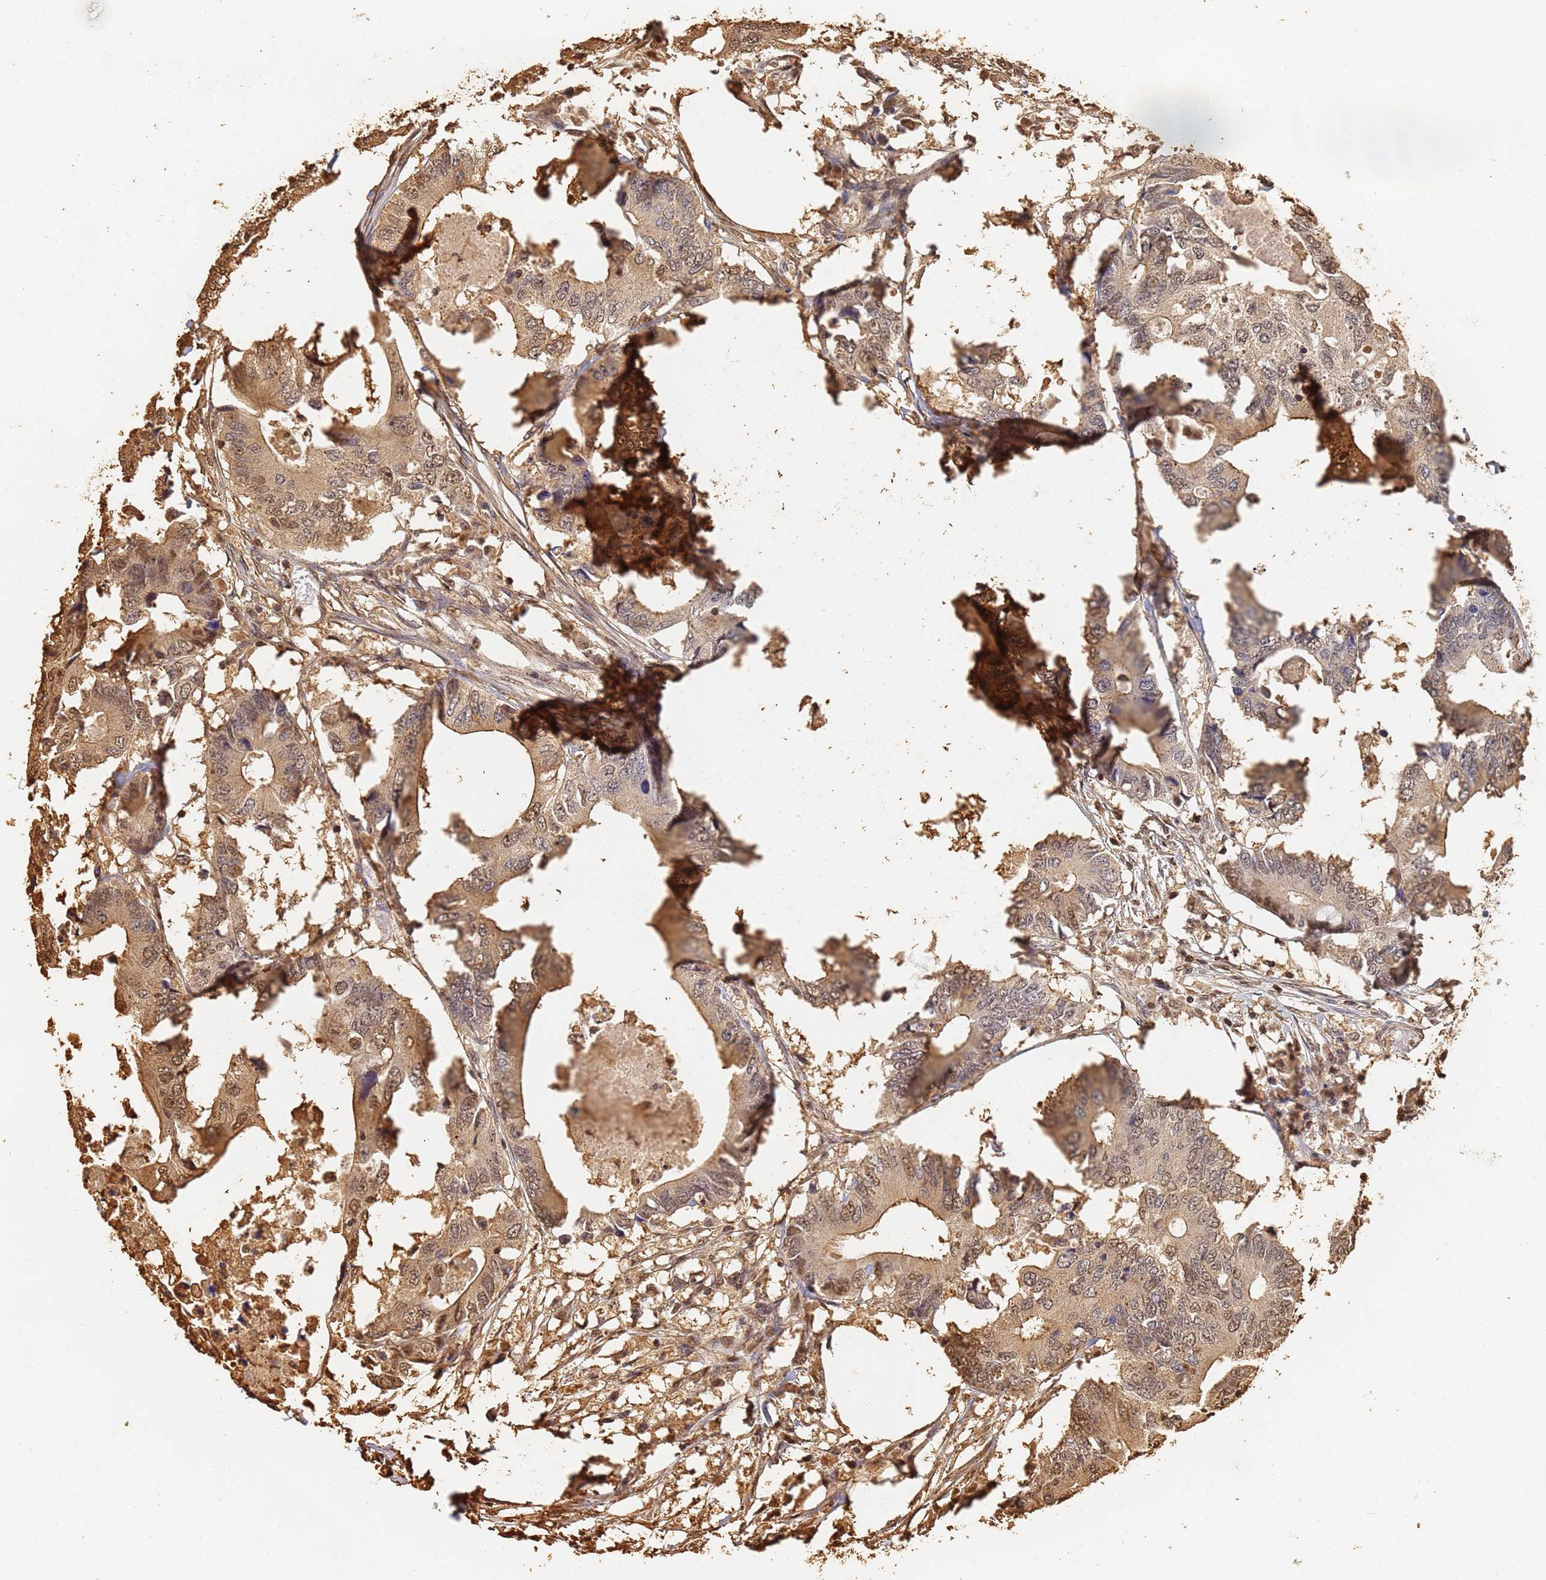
{"staining": {"intensity": "moderate", "quantity": ">75%", "location": "cytoplasmic/membranous,nuclear"}, "tissue": "colorectal cancer", "cell_type": "Tumor cells", "image_type": "cancer", "snomed": [{"axis": "morphology", "description": "Adenocarcinoma, NOS"}, {"axis": "topography", "description": "Colon"}], "caption": "Moderate cytoplasmic/membranous and nuclear staining for a protein is appreciated in about >75% of tumor cells of colorectal adenocarcinoma using immunohistochemistry (IHC).", "gene": "JAK2", "patient": {"sex": "male", "age": 71}}